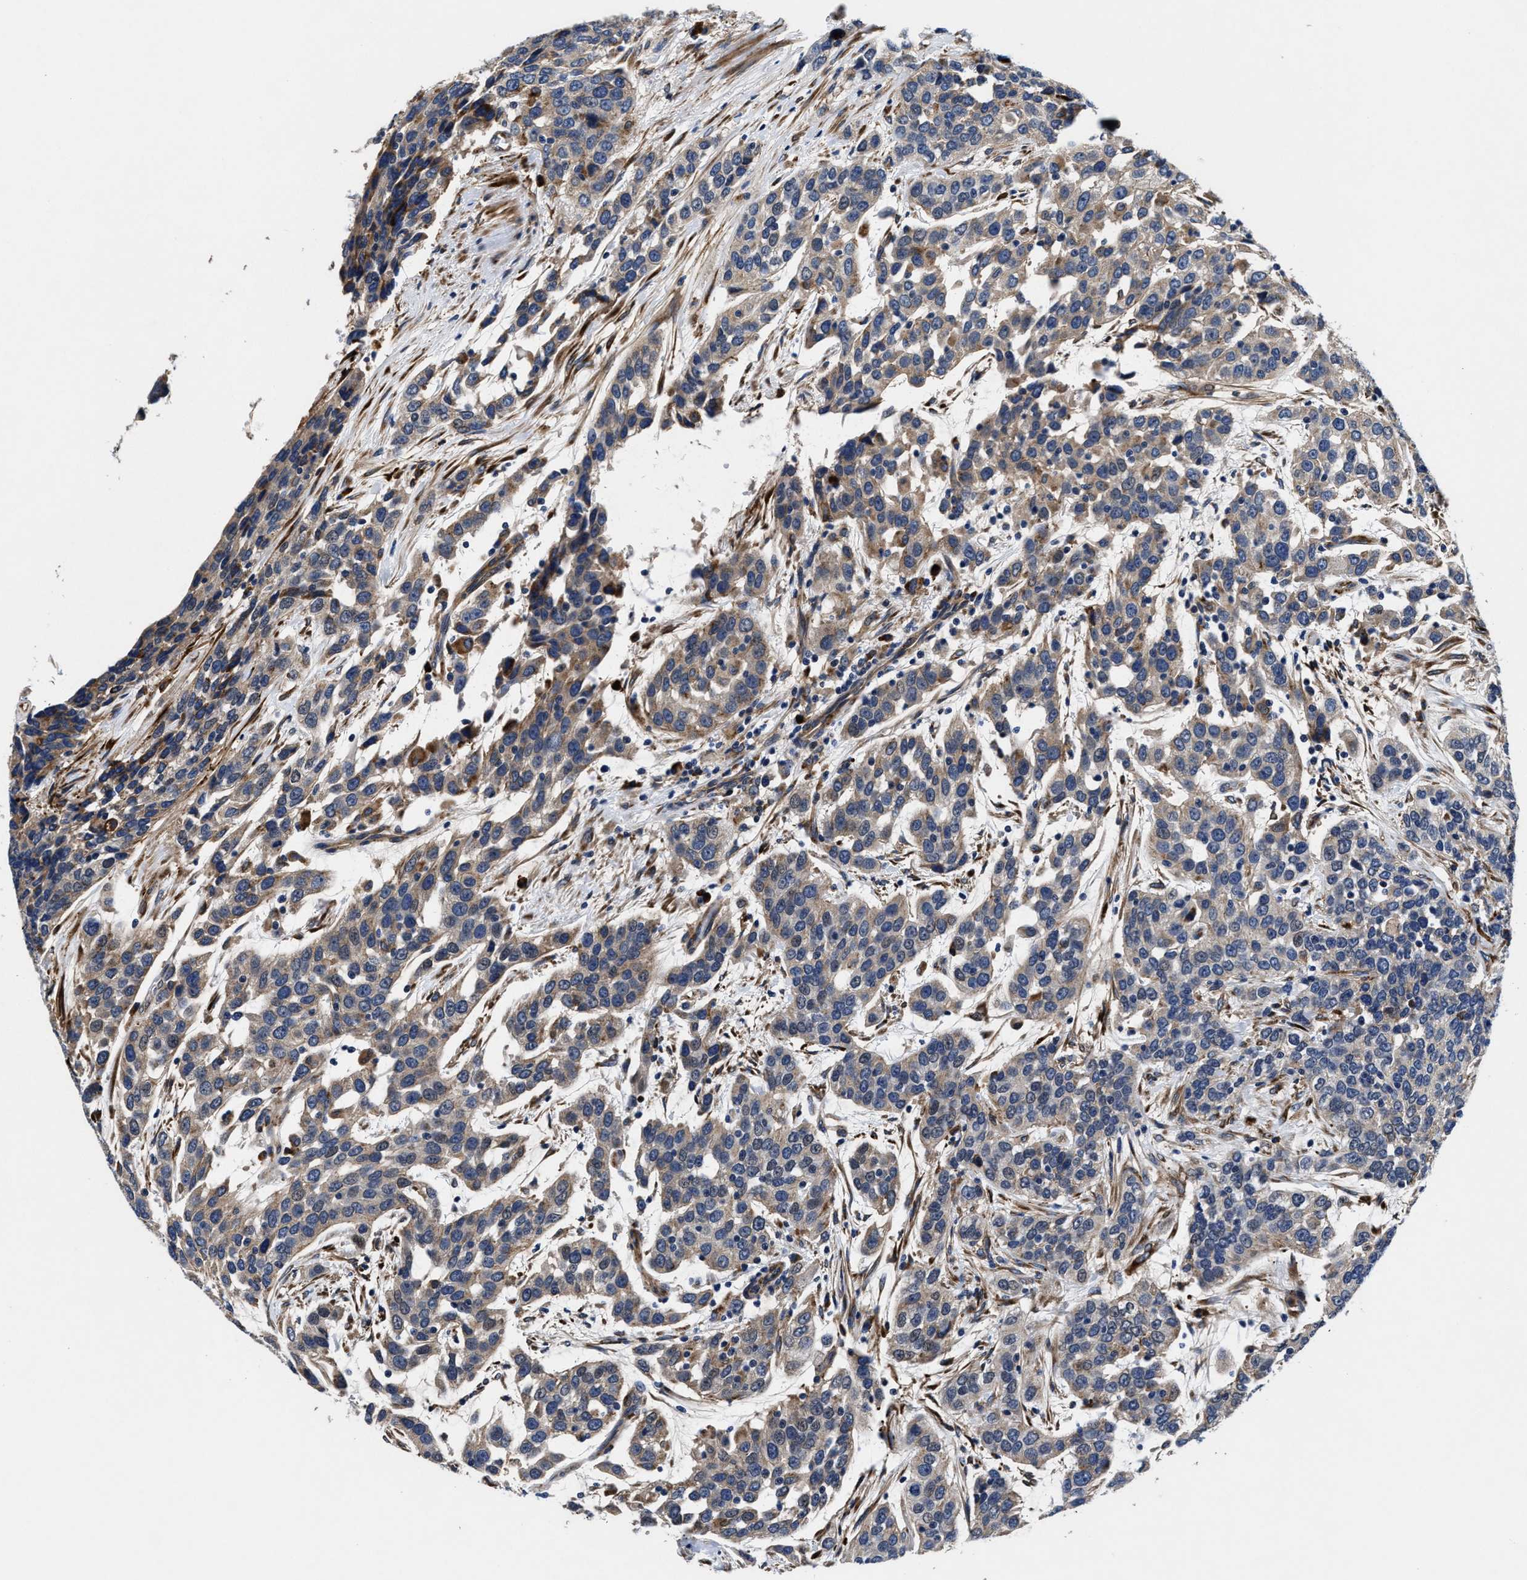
{"staining": {"intensity": "weak", "quantity": "25%-75%", "location": "cytoplasmic/membranous"}, "tissue": "urothelial cancer", "cell_type": "Tumor cells", "image_type": "cancer", "snomed": [{"axis": "morphology", "description": "Urothelial carcinoma, High grade"}, {"axis": "topography", "description": "Urinary bladder"}], "caption": "Immunohistochemical staining of urothelial cancer displays low levels of weak cytoplasmic/membranous staining in approximately 25%-75% of tumor cells. (brown staining indicates protein expression, while blue staining denotes nuclei).", "gene": "SLC12A2", "patient": {"sex": "female", "age": 80}}